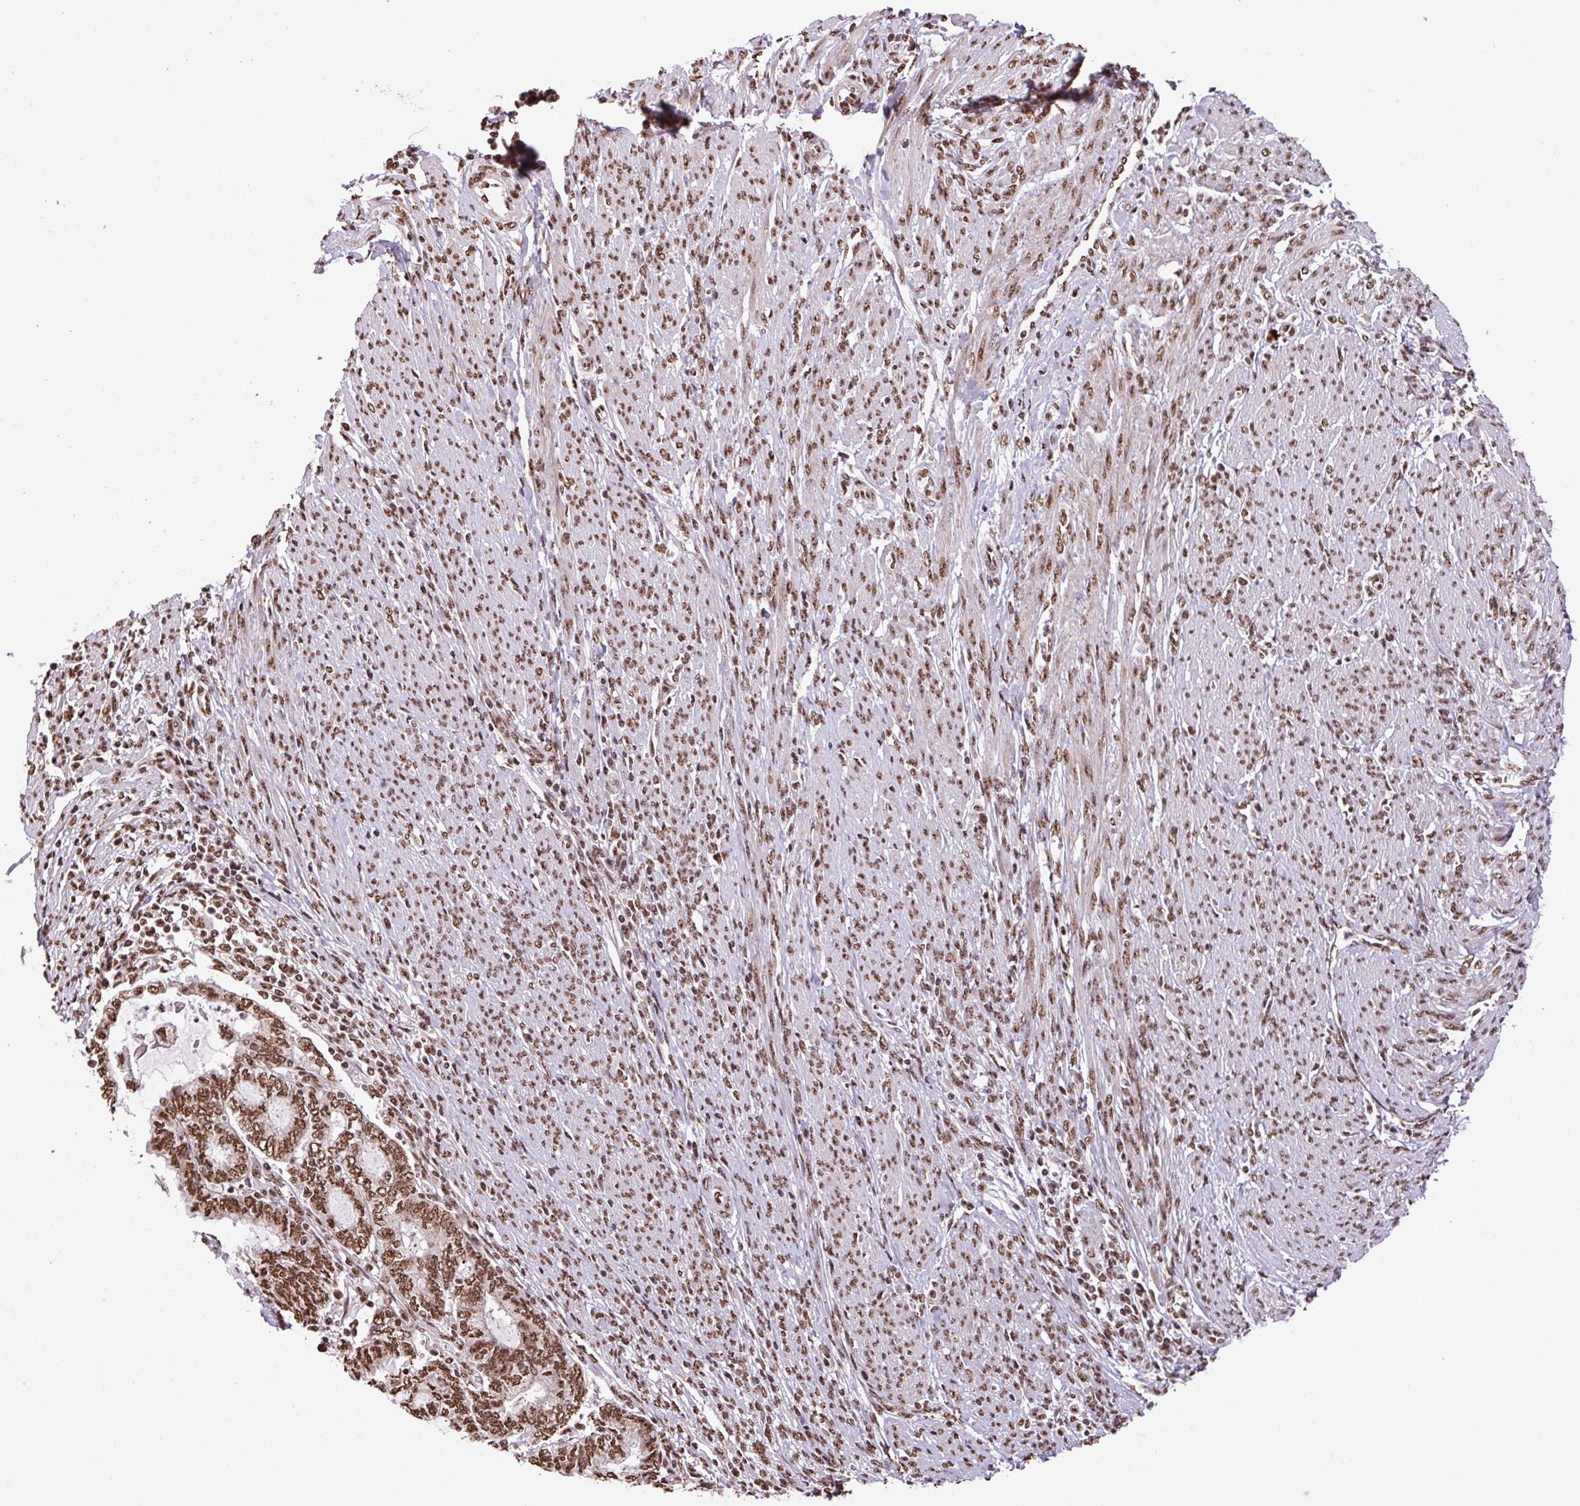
{"staining": {"intensity": "moderate", "quantity": ">75%", "location": "nuclear"}, "tissue": "endometrial cancer", "cell_type": "Tumor cells", "image_type": "cancer", "snomed": [{"axis": "morphology", "description": "Adenocarcinoma, NOS"}, {"axis": "topography", "description": "Uterus"}, {"axis": "topography", "description": "Endometrium"}], "caption": "Endometrial cancer (adenocarcinoma) was stained to show a protein in brown. There is medium levels of moderate nuclear expression in about >75% of tumor cells.", "gene": "BICRA", "patient": {"sex": "female", "age": 70}}